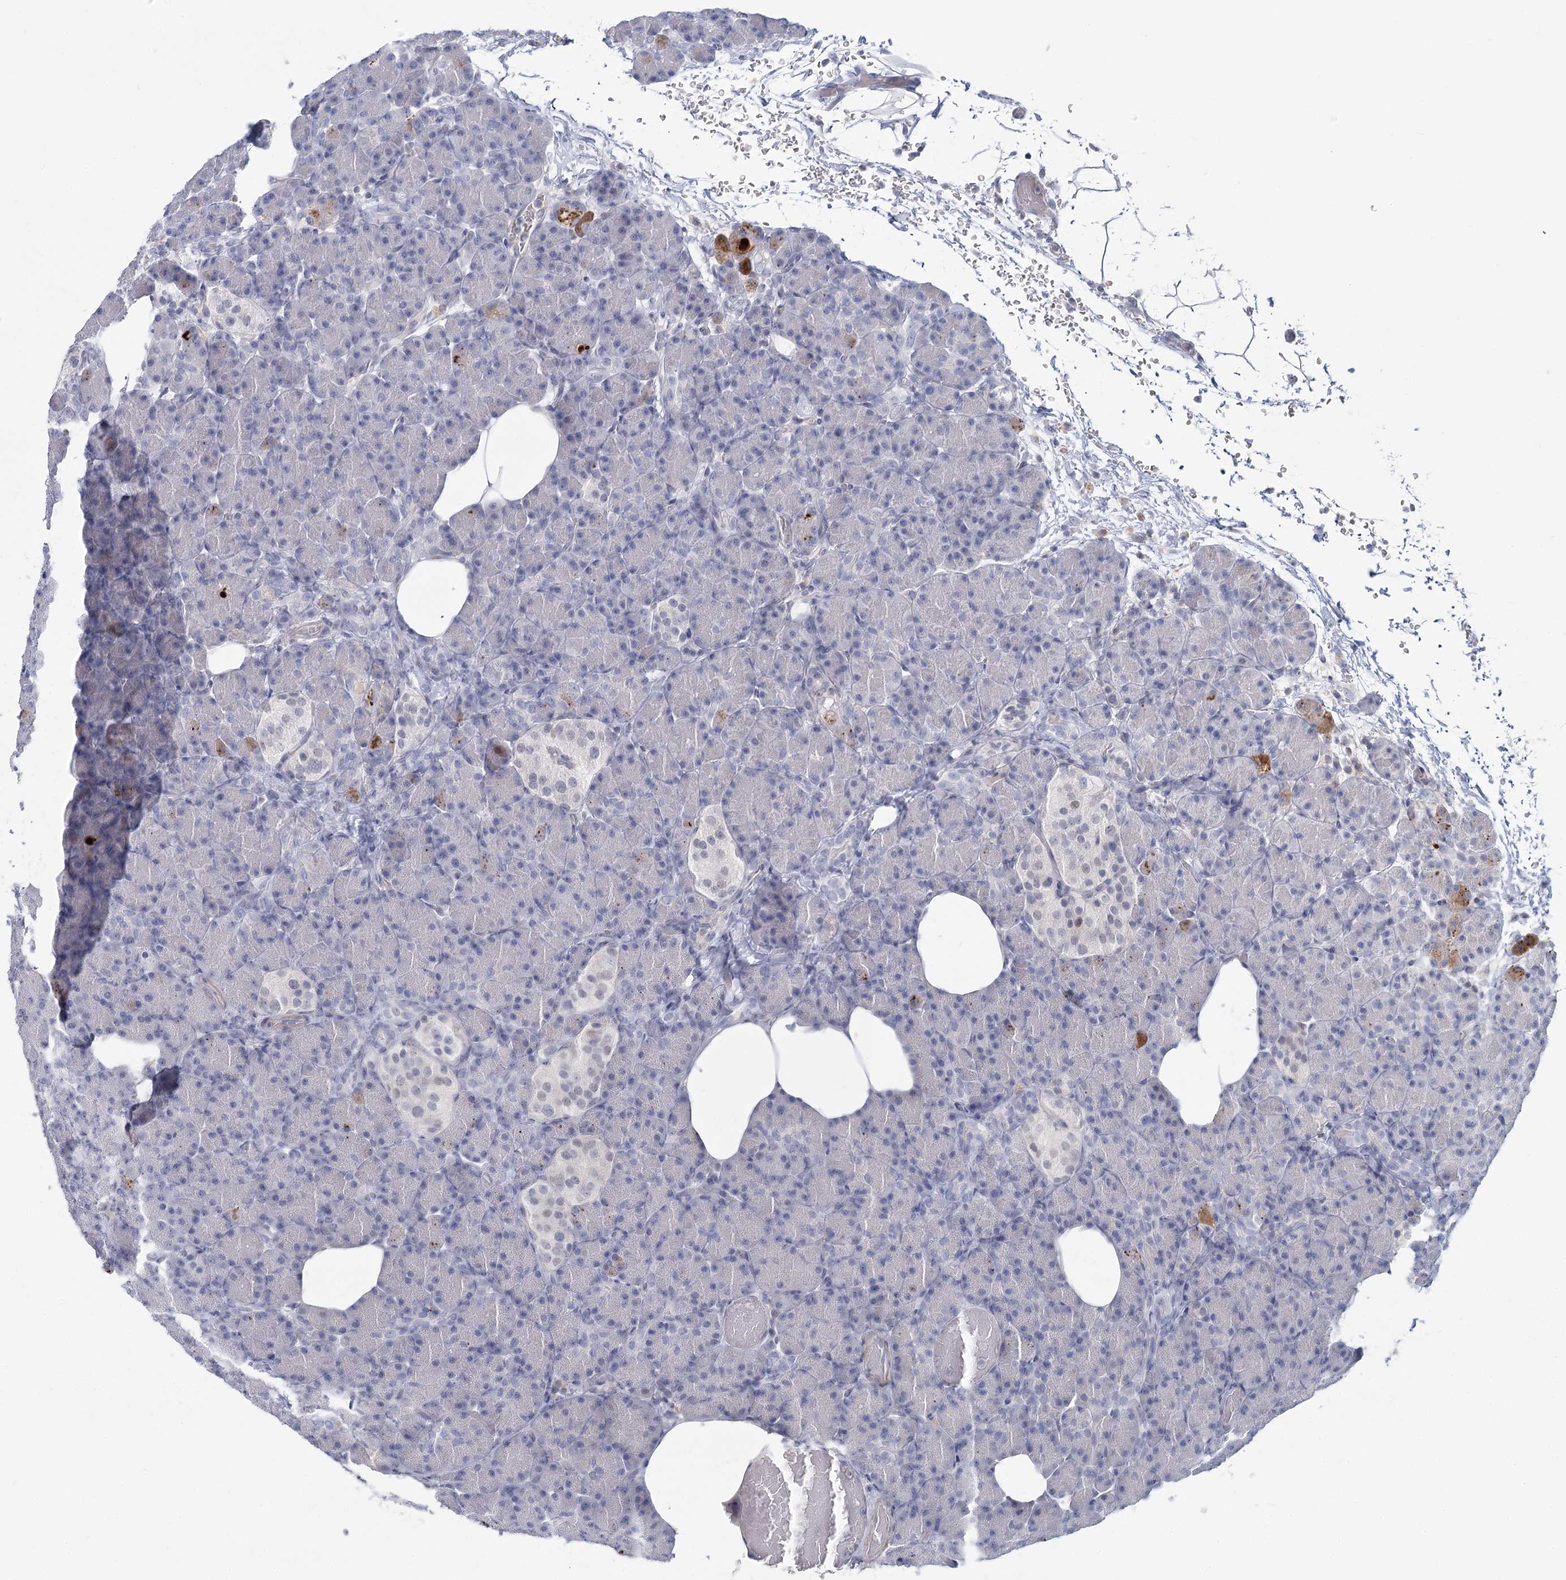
{"staining": {"intensity": "moderate", "quantity": "<25%", "location": "cytoplasmic/membranous"}, "tissue": "pancreas", "cell_type": "Exocrine glandular cells", "image_type": "normal", "snomed": [{"axis": "morphology", "description": "Normal tissue, NOS"}, {"axis": "topography", "description": "Pancreas"}], "caption": "Pancreas stained with IHC reveals moderate cytoplasmic/membranous positivity in approximately <25% of exocrine glandular cells.", "gene": "USP11", "patient": {"sex": "female", "age": 43}}